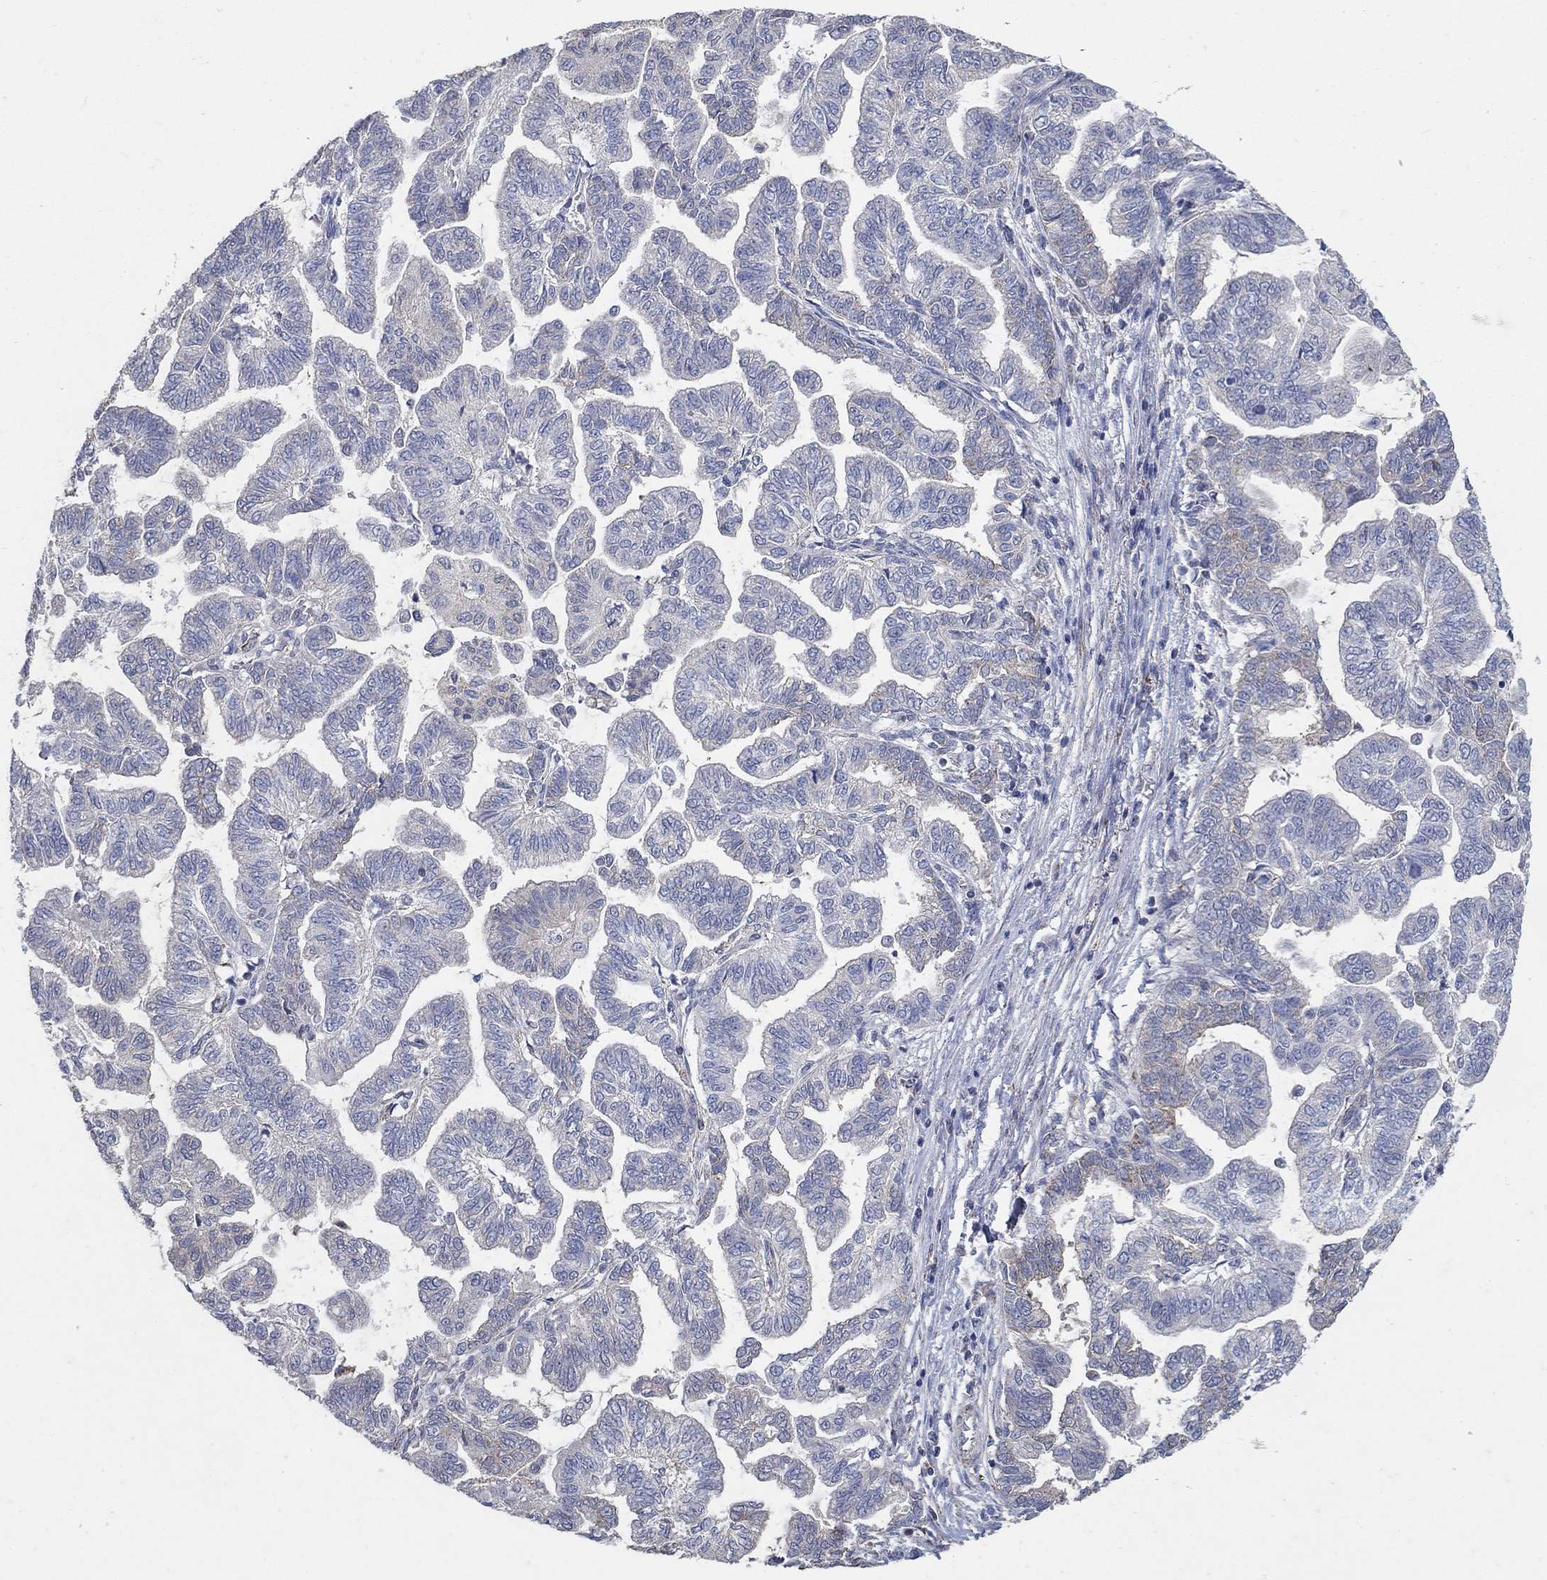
{"staining": {"intensity": "negative", "quantity": "none", "location": "none"}, "tissue": "stomach cancer", "cell_type": "Tumor cells", "image_type": "cancer", "snomed": [{"axis": "morphology", "description": "Adenocarcinoma, NOS"}, {"axis": "topography", "description": "Stomach"}], "caption": "Tumor cells show no significant expression in stomach adenocarcinoma. (DAB immunohistochemistry (IHC) with hematoxylin counter stain).", "gene": "PNPLA2", "patient": {"sex": "male", "age": 83}}